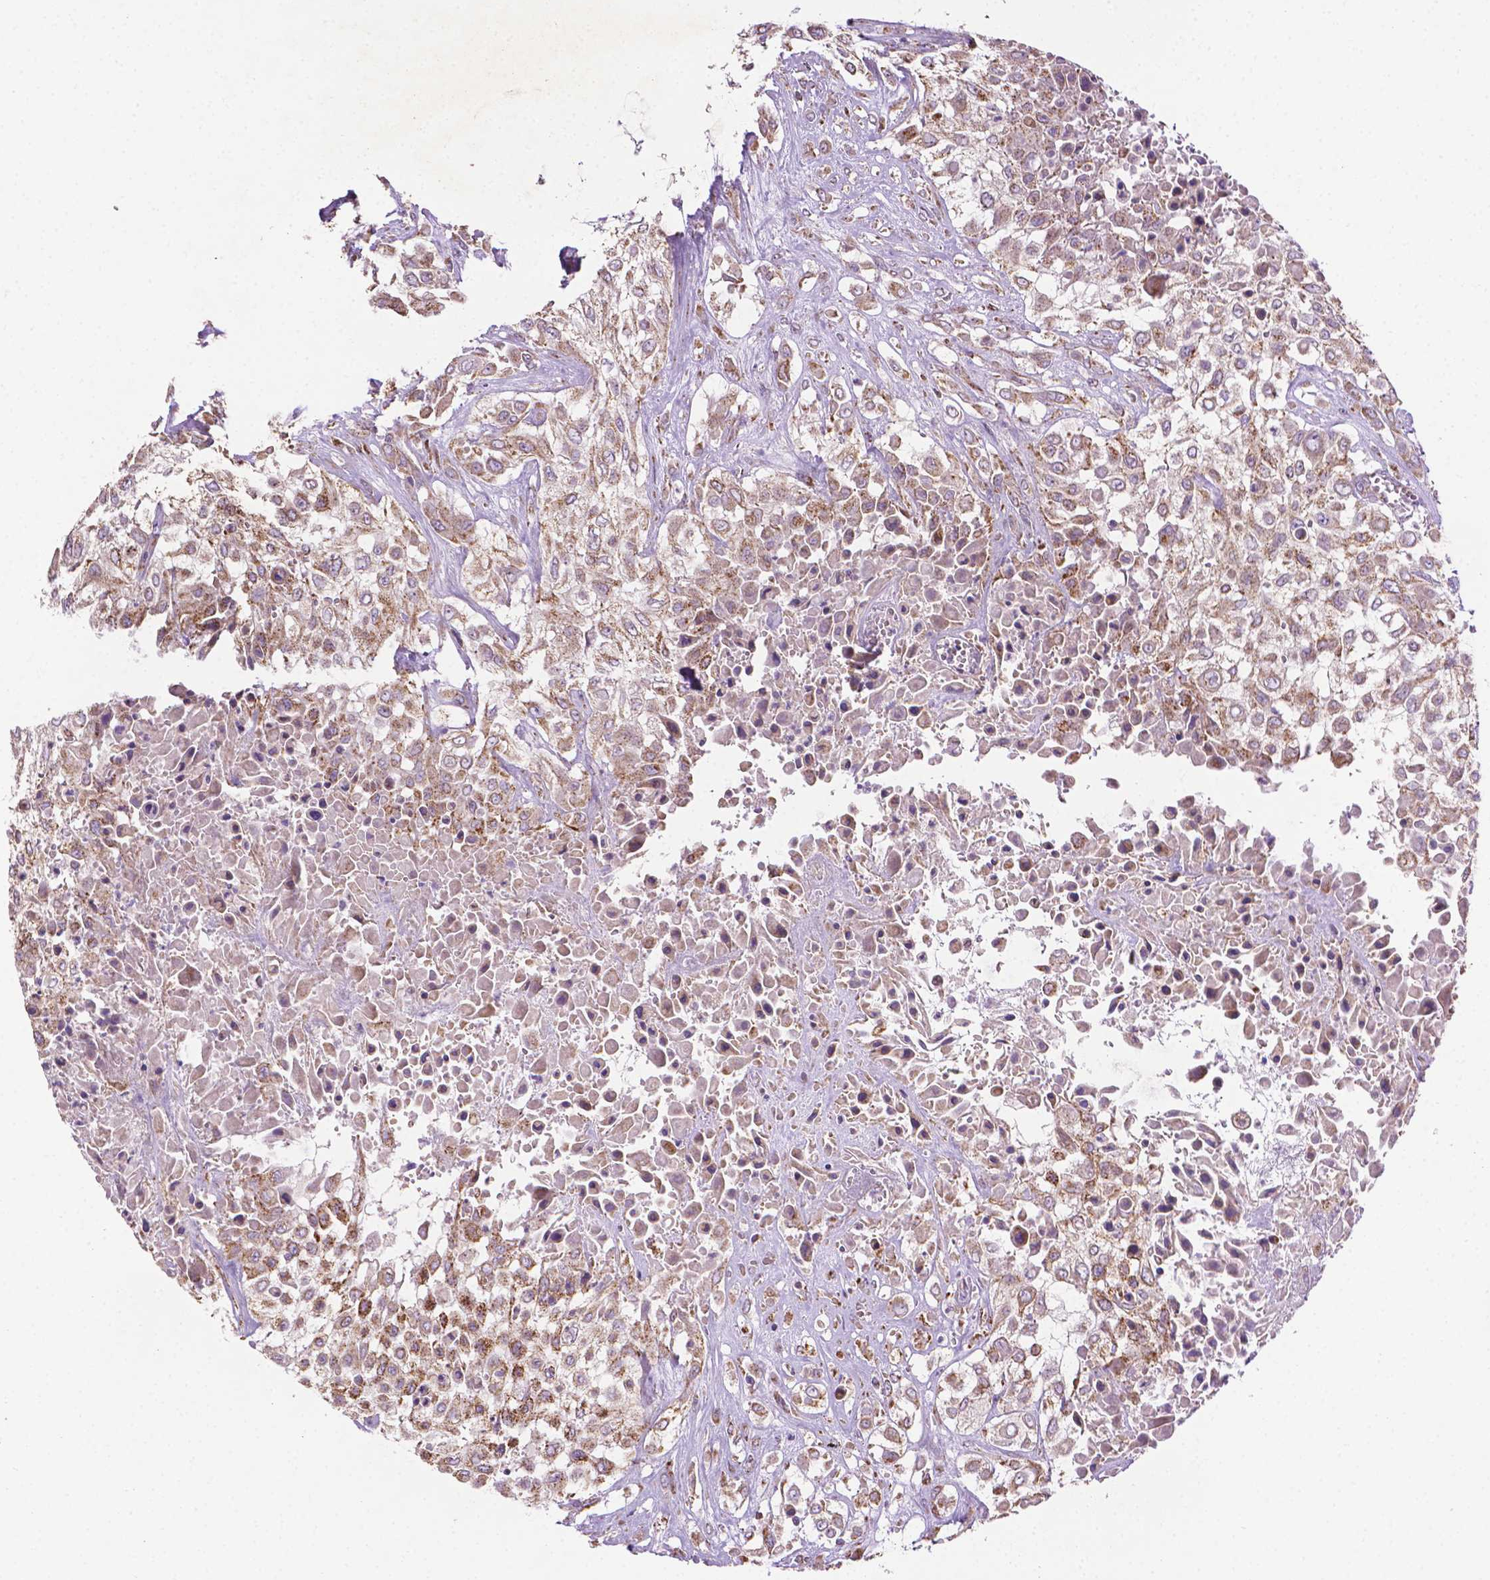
{"staining": {"intensity": "moderate", "quantity": ">75%", "location": "cytoplasmic/membranous"}, "tissue": "urothelial cancer", "cell_type": "Tumor cells", "image_type": "cancer", "snomed": [{"axis": "morphology", "description": "Urothelial carcinoma, High grade"}, {"axis": "topography", "description": "Urinary bladder"}], "caption": "This histopathology image shows immunohistochemistry staining of urothelial cancer, with medium moderate cytoplasmic/membranous staining in approximately >75% of tumor cells.", "gene": "ILVBL", "patient": {"sex": "male", "age": 57}}